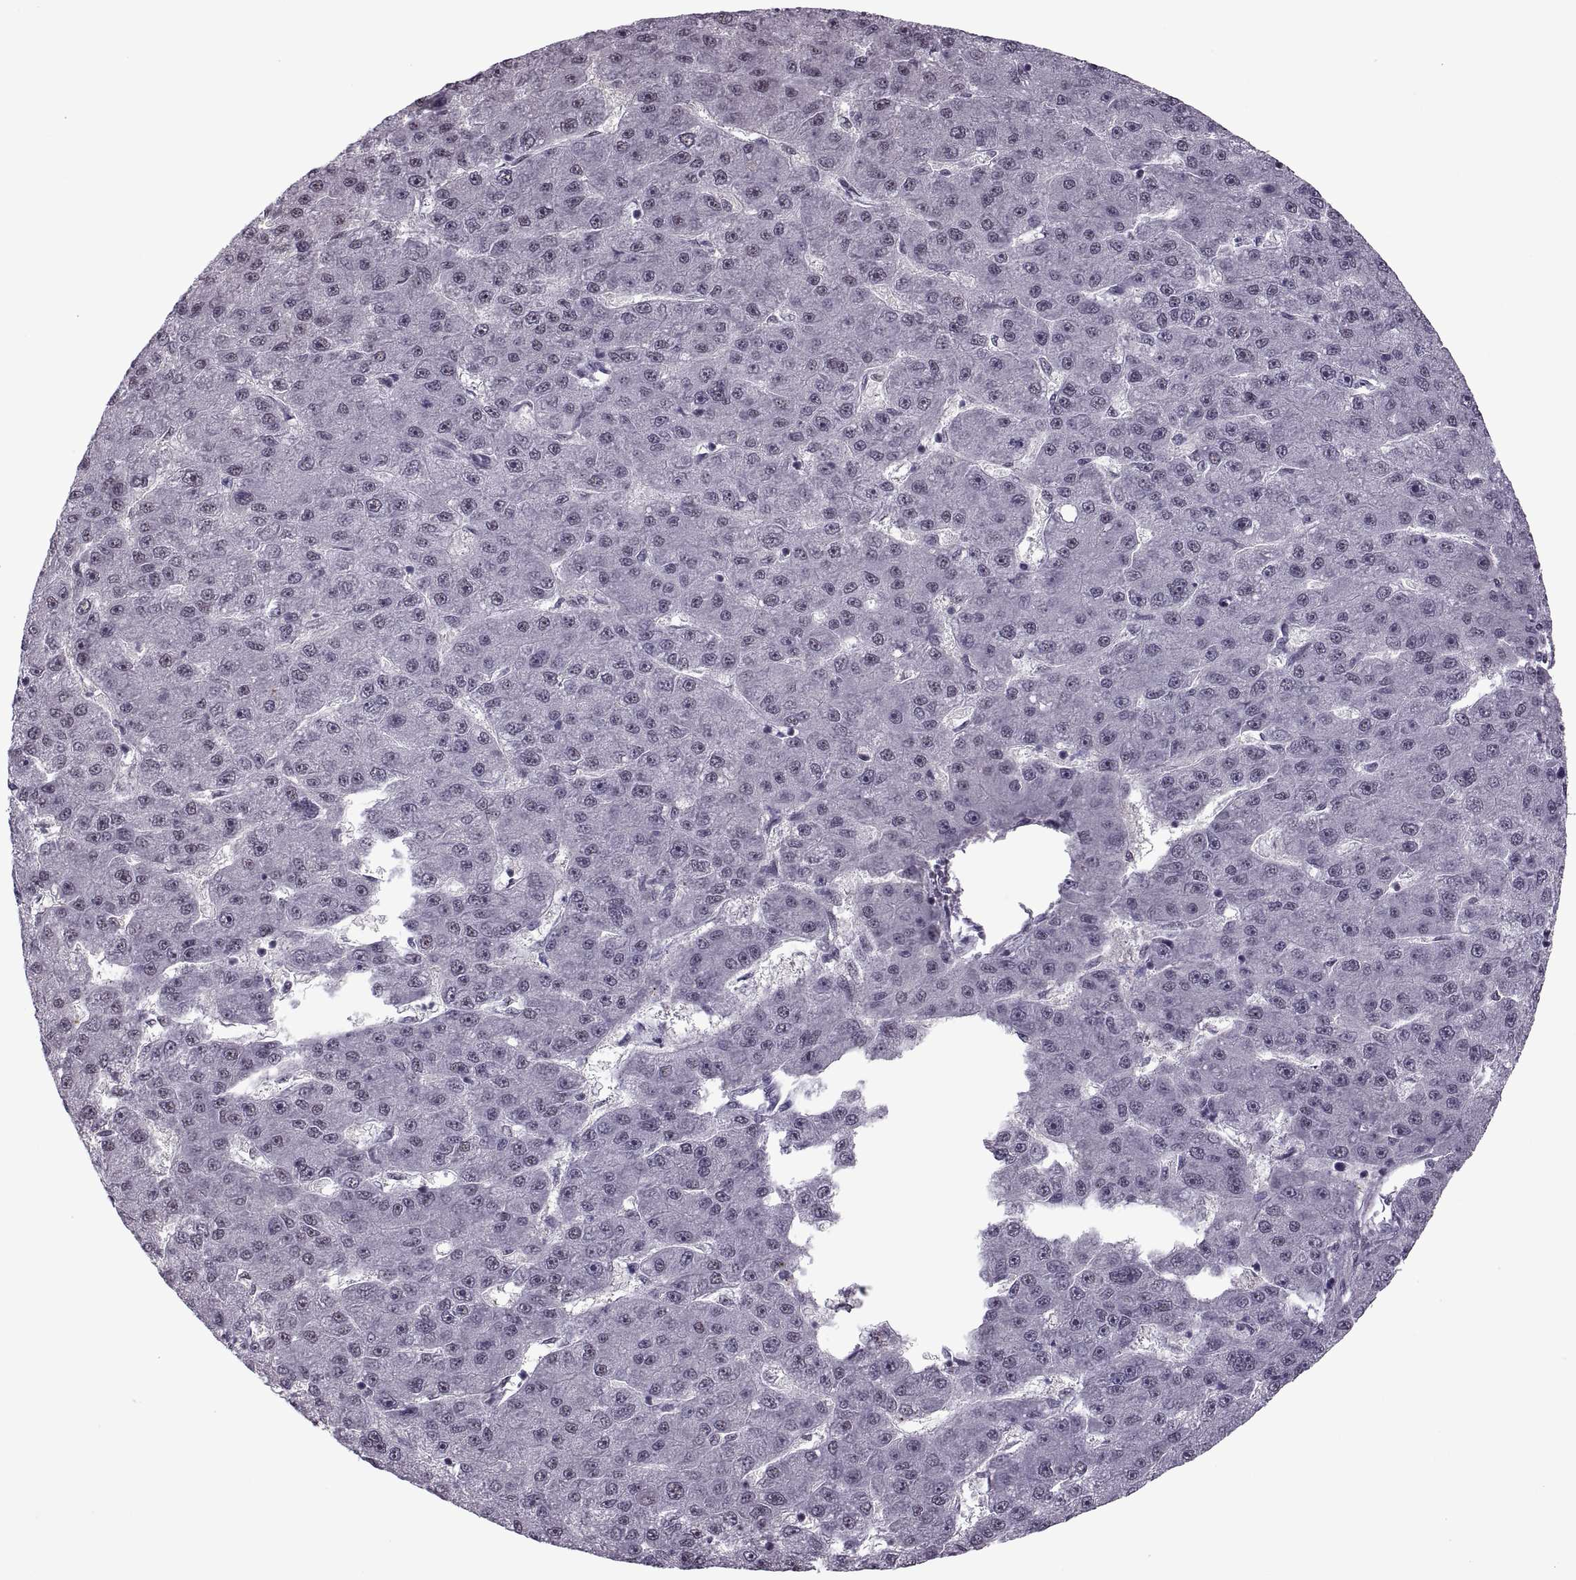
{"staining": {"intensity": "negative", "quantity": "none", "location": "none"}, "tissue": "liver cancer", "cell_type": "Tumor cells", "image_type": "cancer", "snomed": [{"axis": "morphology", "description": "Carcinoma, Hepatocellular, NOS"}, {"axis": "topography", "description": "Liver"}], "caption": "An image of liver hepatocellular carcinoma stained for a protein displays no brown staining in tumor cells.", "gene": "MAGEA4", "patient": {"sex": "male", "age": 67}}